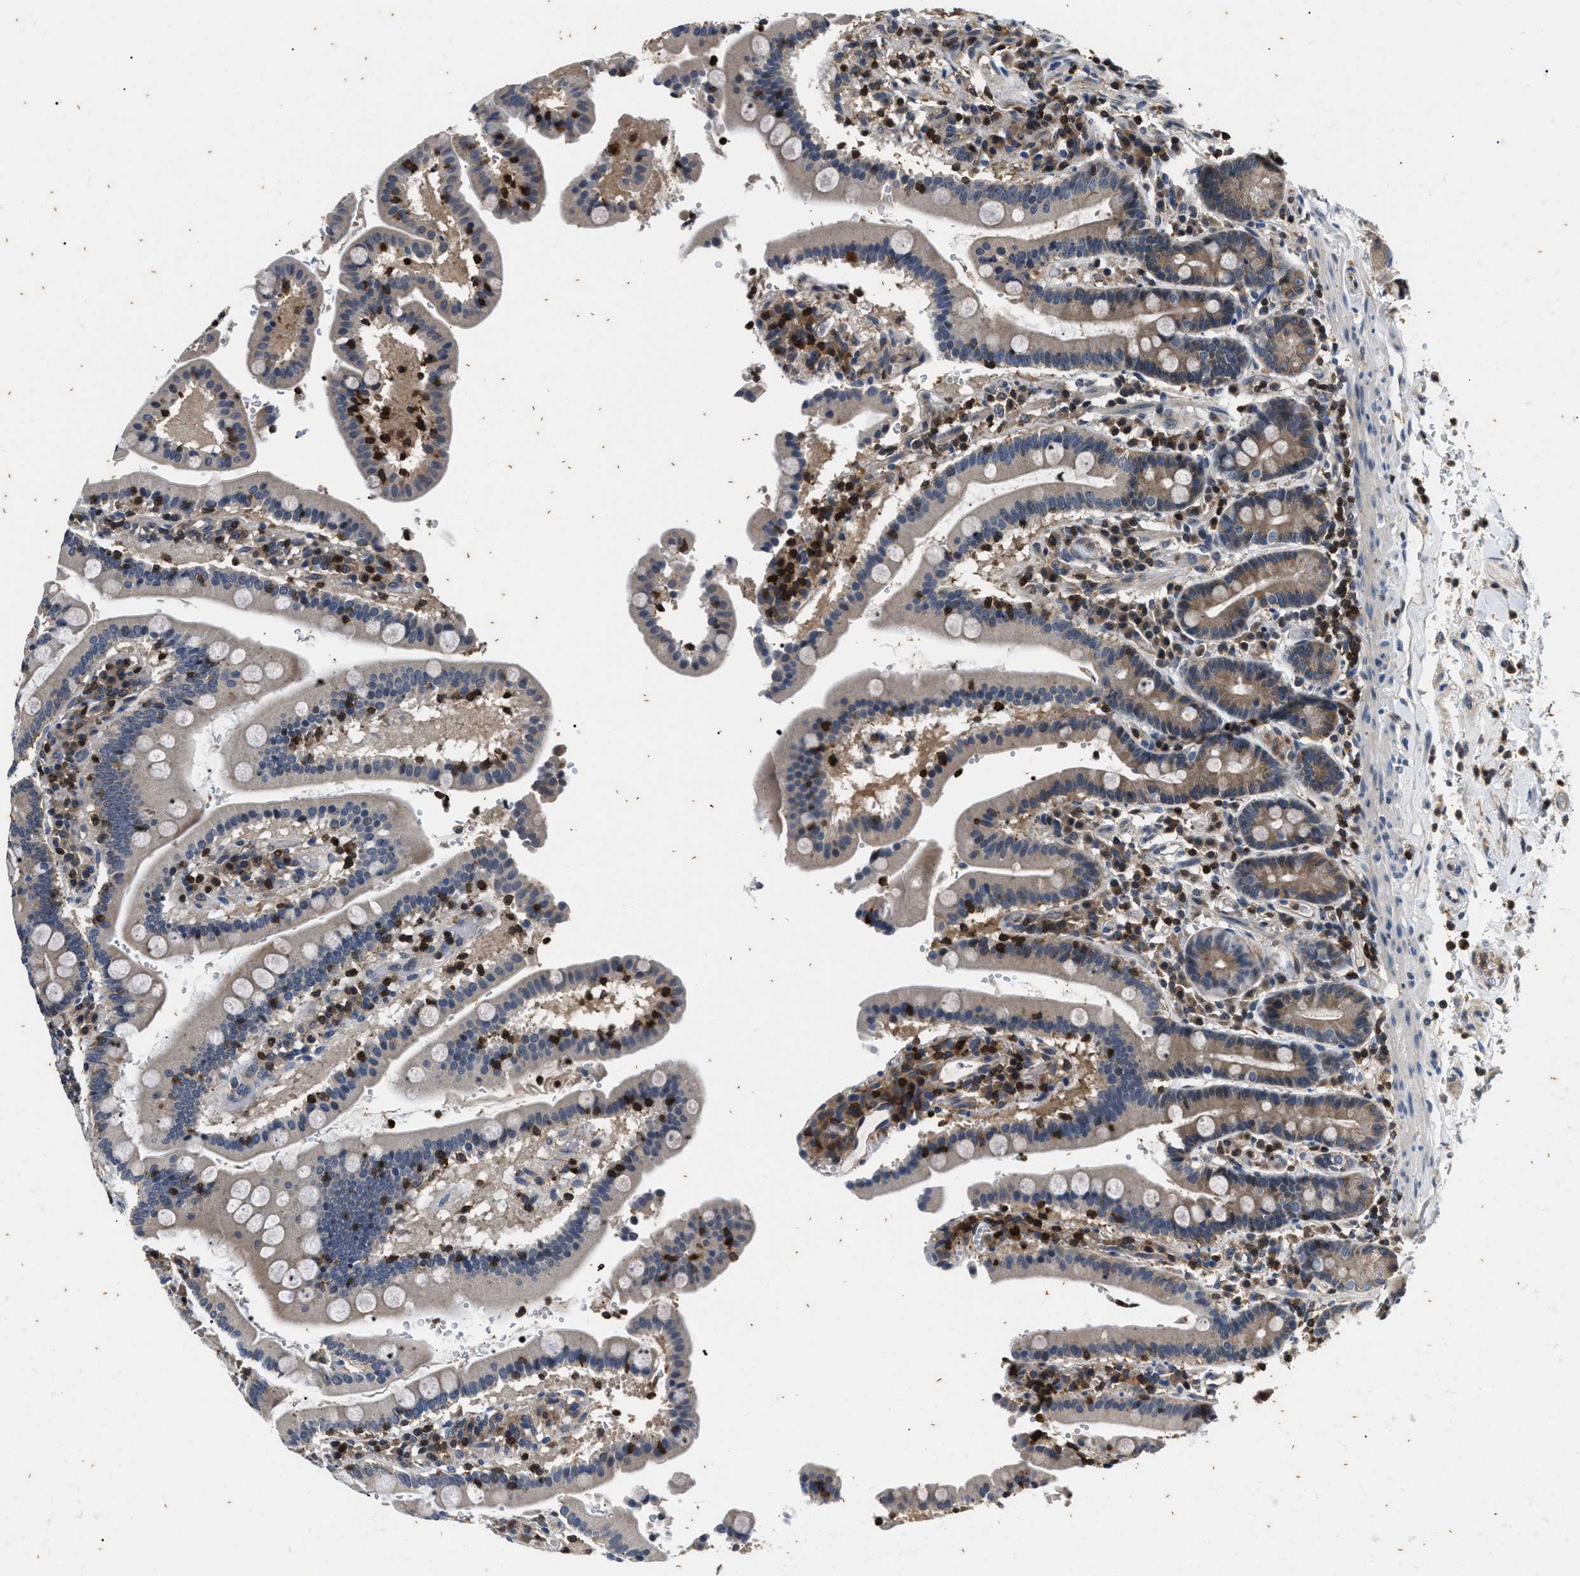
{"staining": {"intensity": "negative", "quantity": "none", "location": "none"}, "tissue": "duodenum", "cell_type": "Glandular cells", "image_type": "normal", "snomed": [{"axis": "morphology", "description": "Normal tissue, NOS"}, {"axis": "topography", "description": "Small intestine, NOS"}], "caption": "An immunohistochemistry (IHC) photomicrograph of benign duodenum is shown. There is no staining in glandular cells of duodenum.", "gene": "PTPN7", "patient": {"sex": "female", "age": 71}}